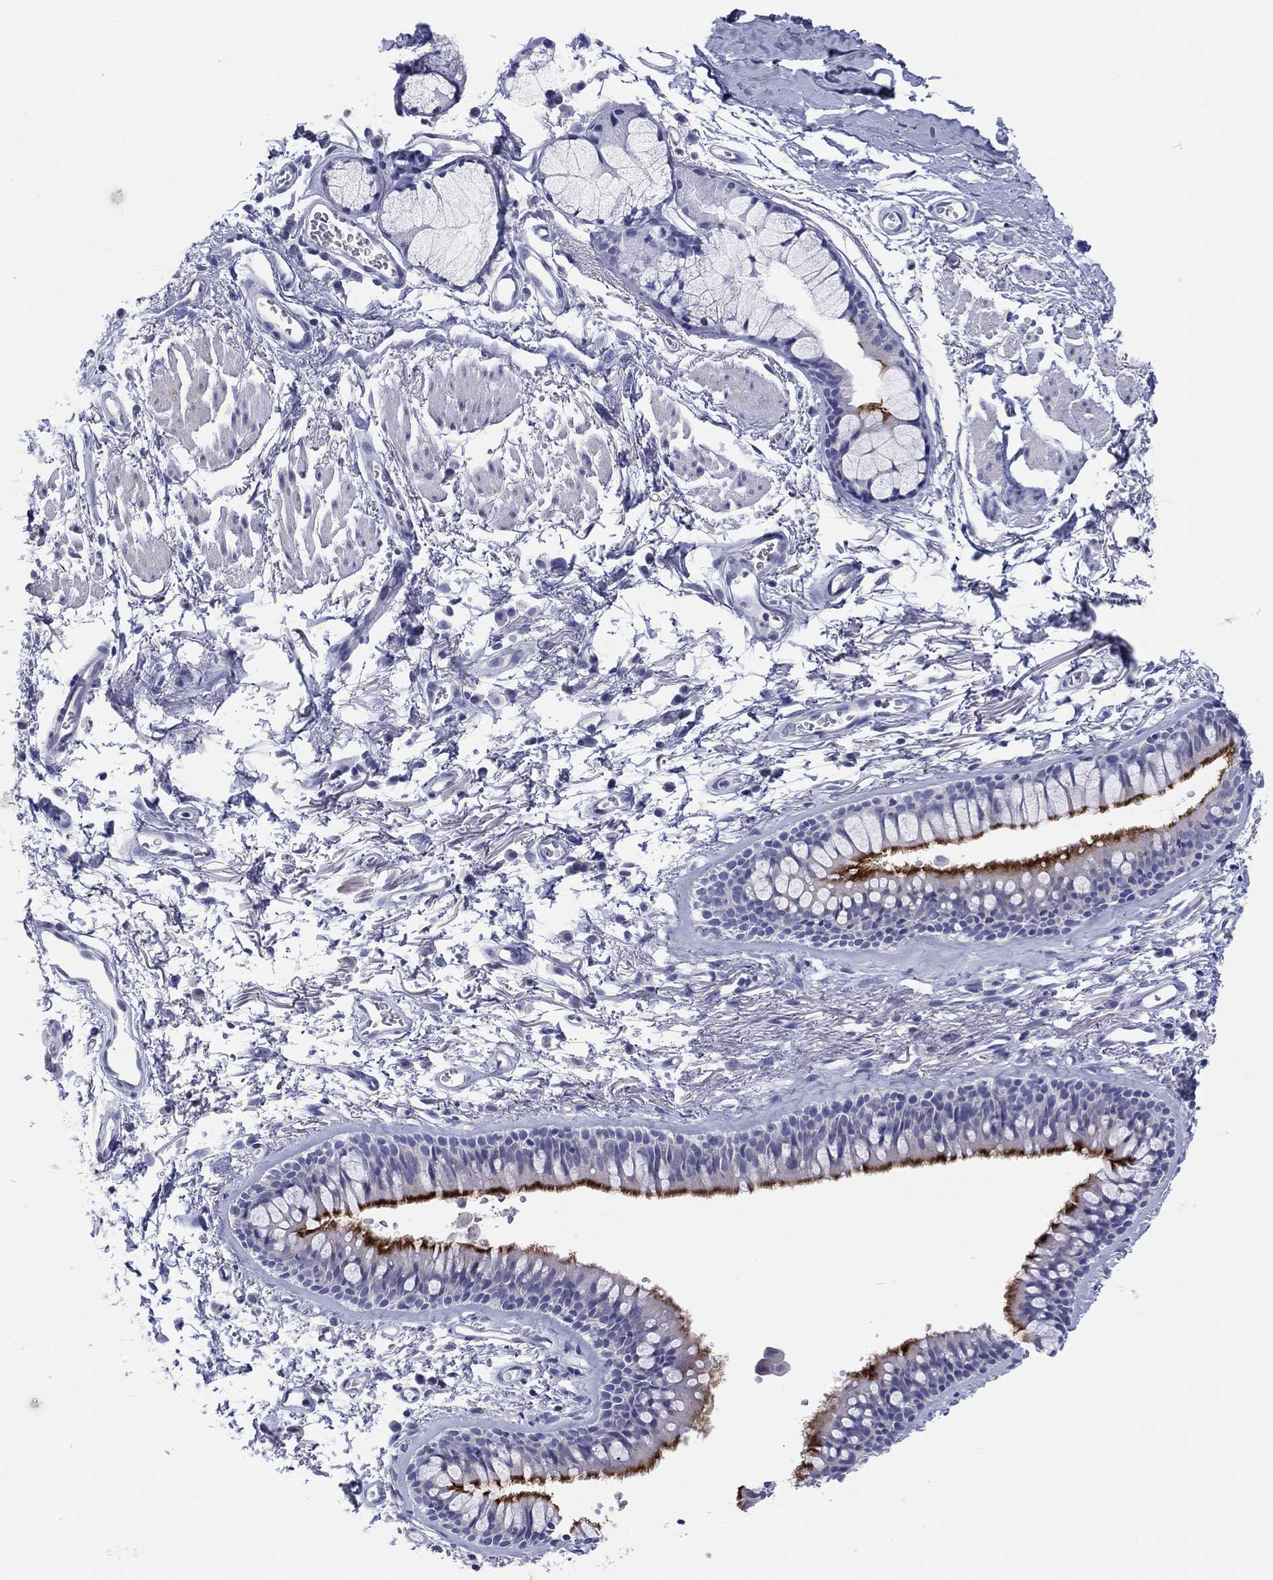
{"staining": {"intensity": "negative", "quantity": "none", "location": "none"}, "tissue": "soft tissue", "cell_type": "Chondrocytes", "image_type": "normal", "snomed": [{"axis": "morphology", "description": "Normal tissue, NOS"}, {"axis": "topography", "description": "Cartilage tissue"}, {"axis": "topography", "description": "Bronchus"}], "caption": "Benign soft tissue was stained to show a protein in brown. There is no significant positivity in chondrocytes.", "gene": "ERICH3", "patient": {"sex": "female", "age": 79}}